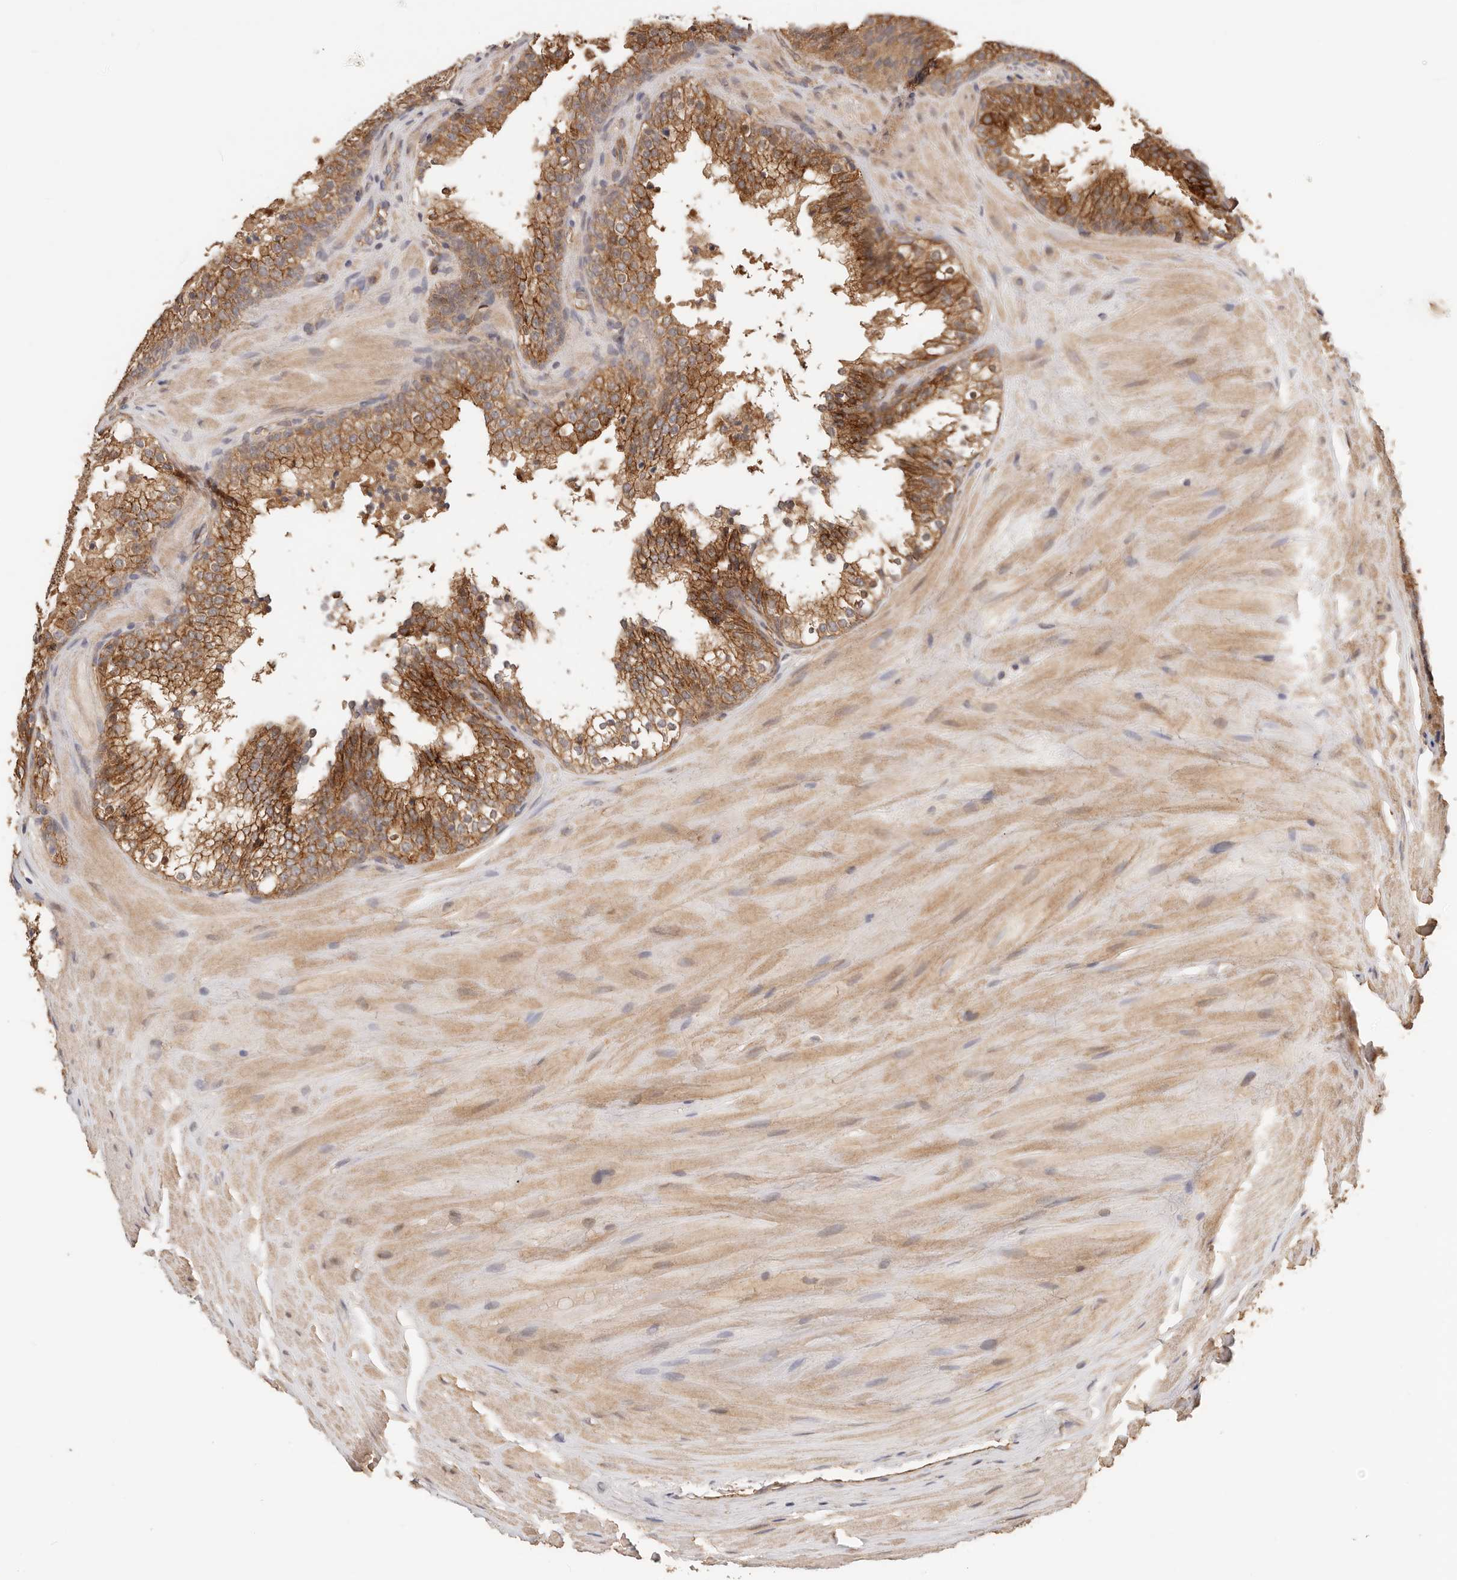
{"staining": {"intensity": "moderate", "quantity": ">75%", "location": "cytoplasmic/membranous"}, "tissue": "prostate cancer", "cell_type": "Tumor cells", "image_type": "cancer", "snomed": [{"axis": "morphology", "description": "Adenocarcinoma, High grade"}, {"axis": "topography", "description": "Prostate"}], "caption": "This histopathology image demonstrates high-grade adenocarcinoma (prostate) stained with immunohistochemistry to label a protein in brown. The cytoplasmic/membranous of tumor cells show moderate positivity for the protein. Nuclei are counter-stained blue.", "gene": "AFDN", "patient": {"sex": "male", "age": 56}}